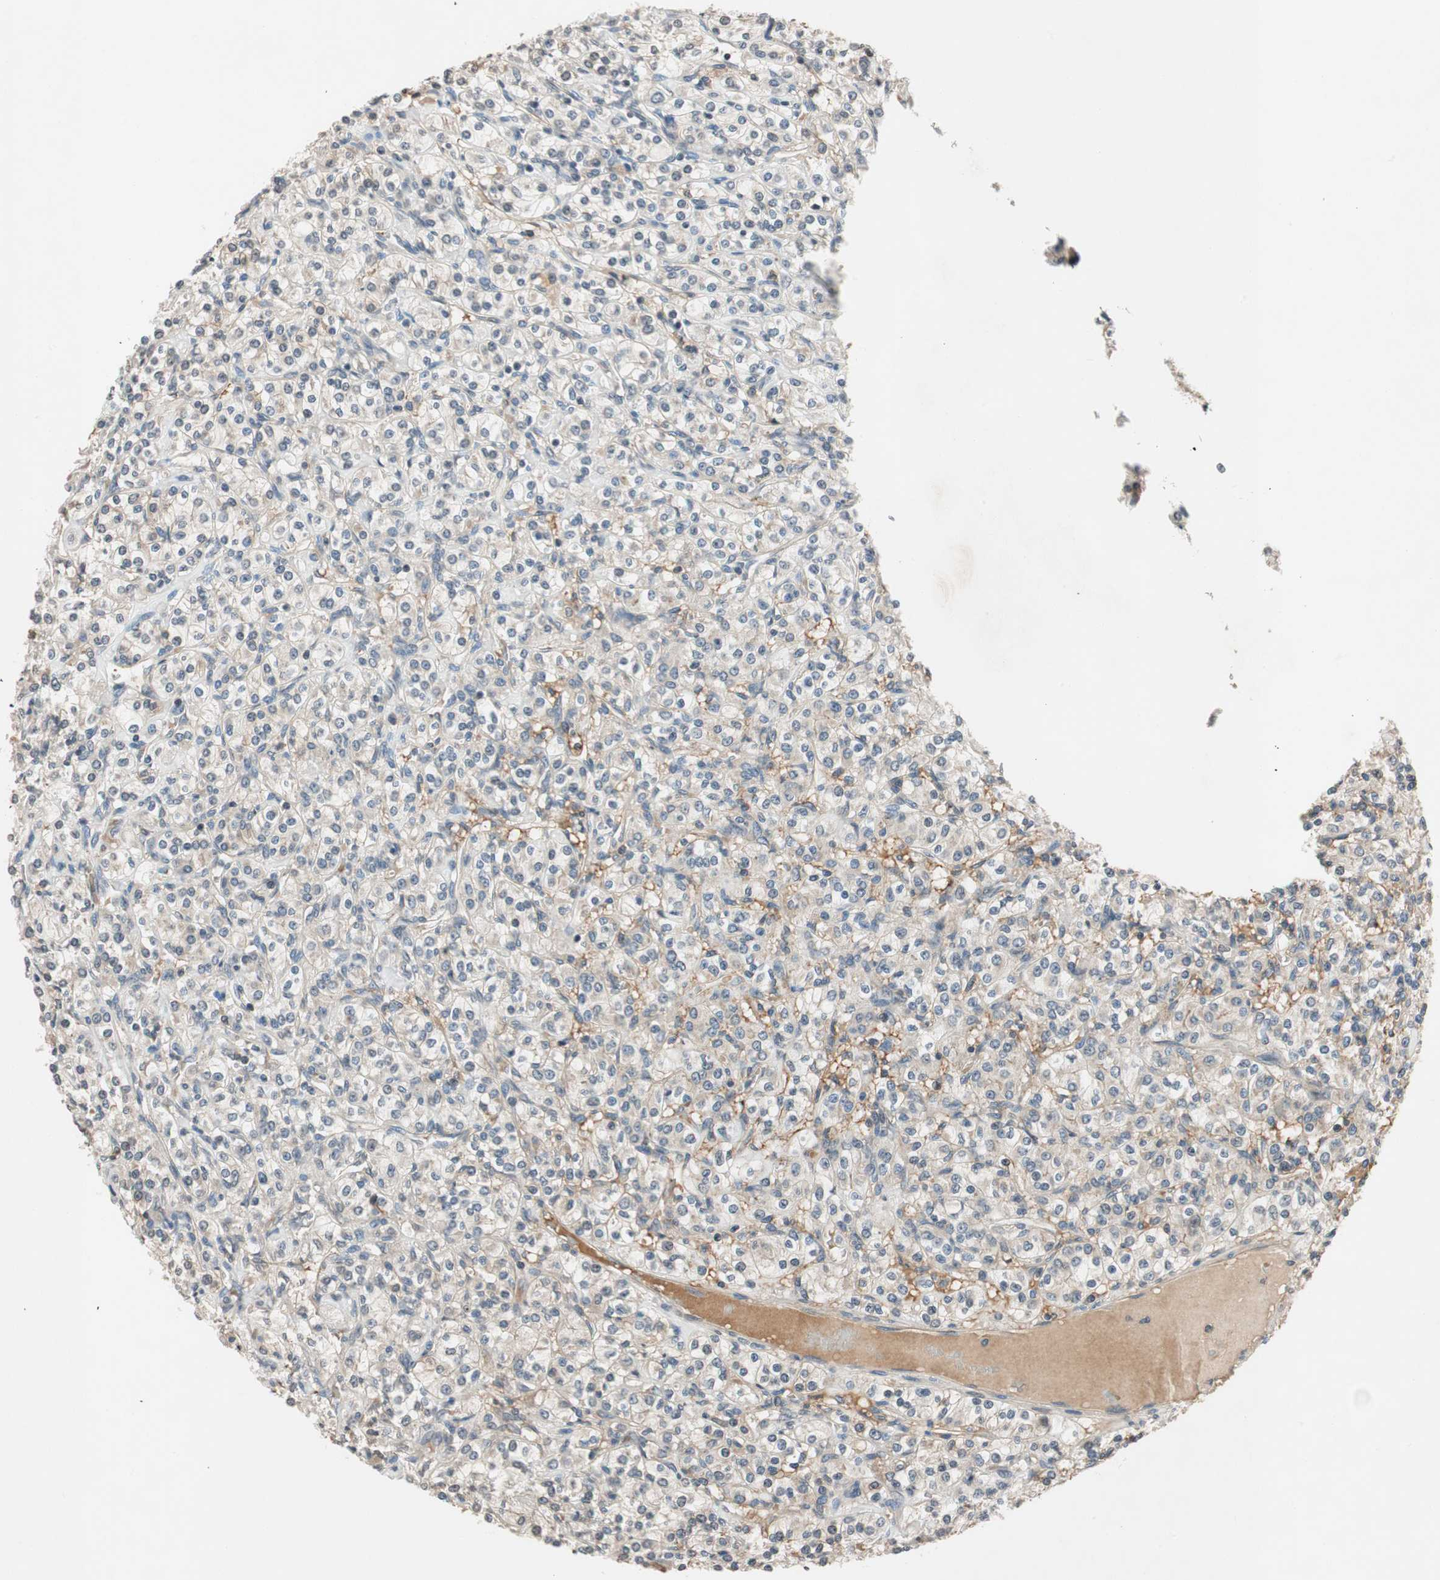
{"staining": {"intensity": "weak", "quantity": "25%-75%", "location": "cytoplasmic/membranous"}, "tissue": "renal cancer", "cell_type": "Tumor cells", "image_type": "cancer", "snomed": [{"axis": "morphology", "description": "Adenocarcinoma, NOS"}, {"axis": "topography", "description": "Kidney"}], "caption": "This is an image of immunohistochemistry staining of adenocarcinoma (renal), which shows weak staining in the cytoplasmic/membranous of tumor cells.", "gene": "GCLM", "patient": {"sex": "male", "age": 77}}